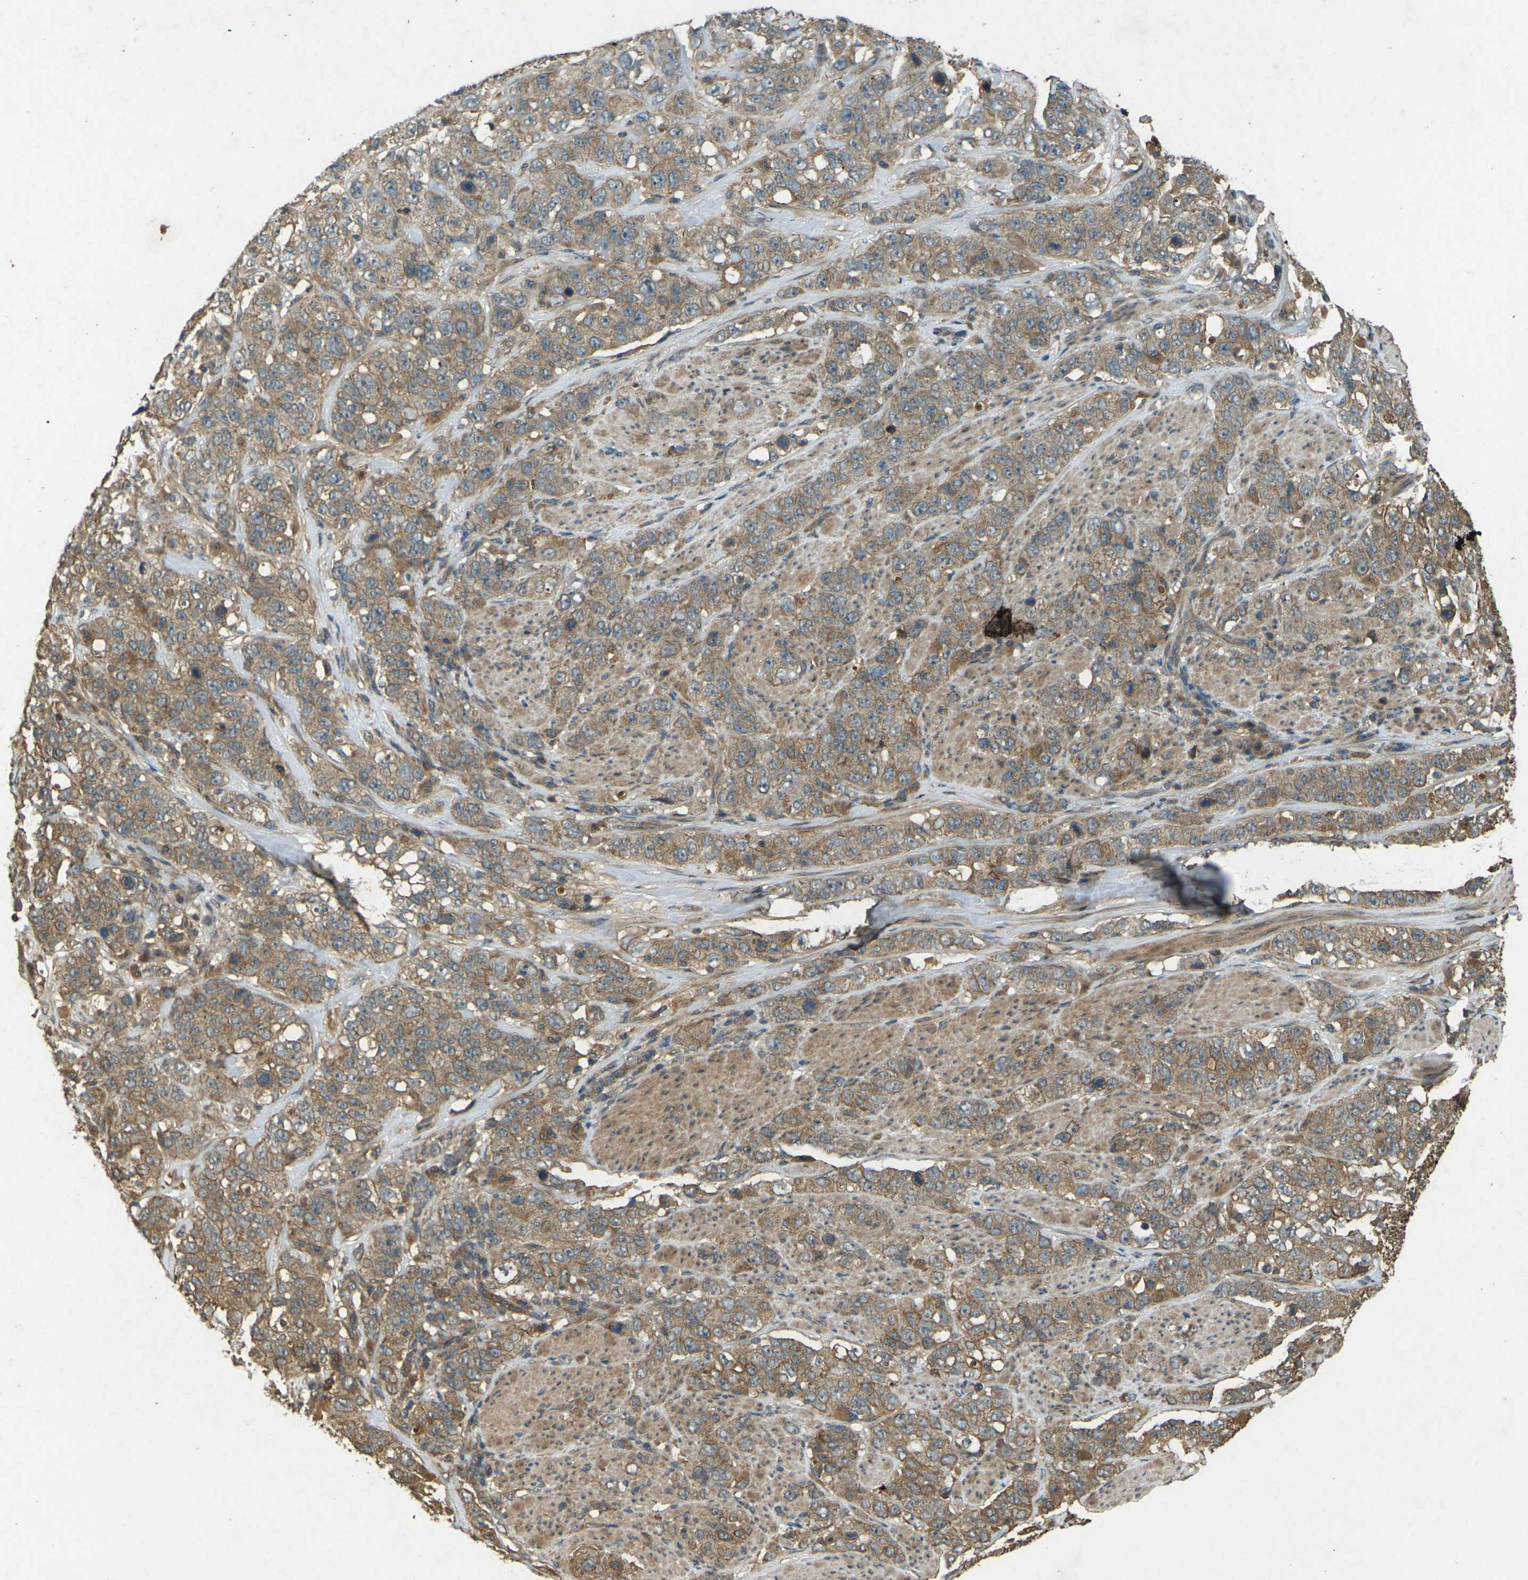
{"staining": {"intensity": "moderate", "quantity": ">75%", "location": "cytoplasmic/membranous"}, "tissue": "stomach cancer", "cell_type": "Tumor cells", "image_type": "cancer", "snomed": [{"axis": "morphology", "description": "Adenocarcinoma, NOS"}, {"axis": "topography", "description": "Stomach"}], "caption": "This image reveals stomach adenocarcinoma stained with immunohistochemistry (IHC) to label a protein in brown. The cytoplasmic/membranous of tumor cells show moderate positivity for the protein. Nuclei are counter-stained blue.", "gene": "TAP1", "patient": {"sex": "male", "age": 48}}